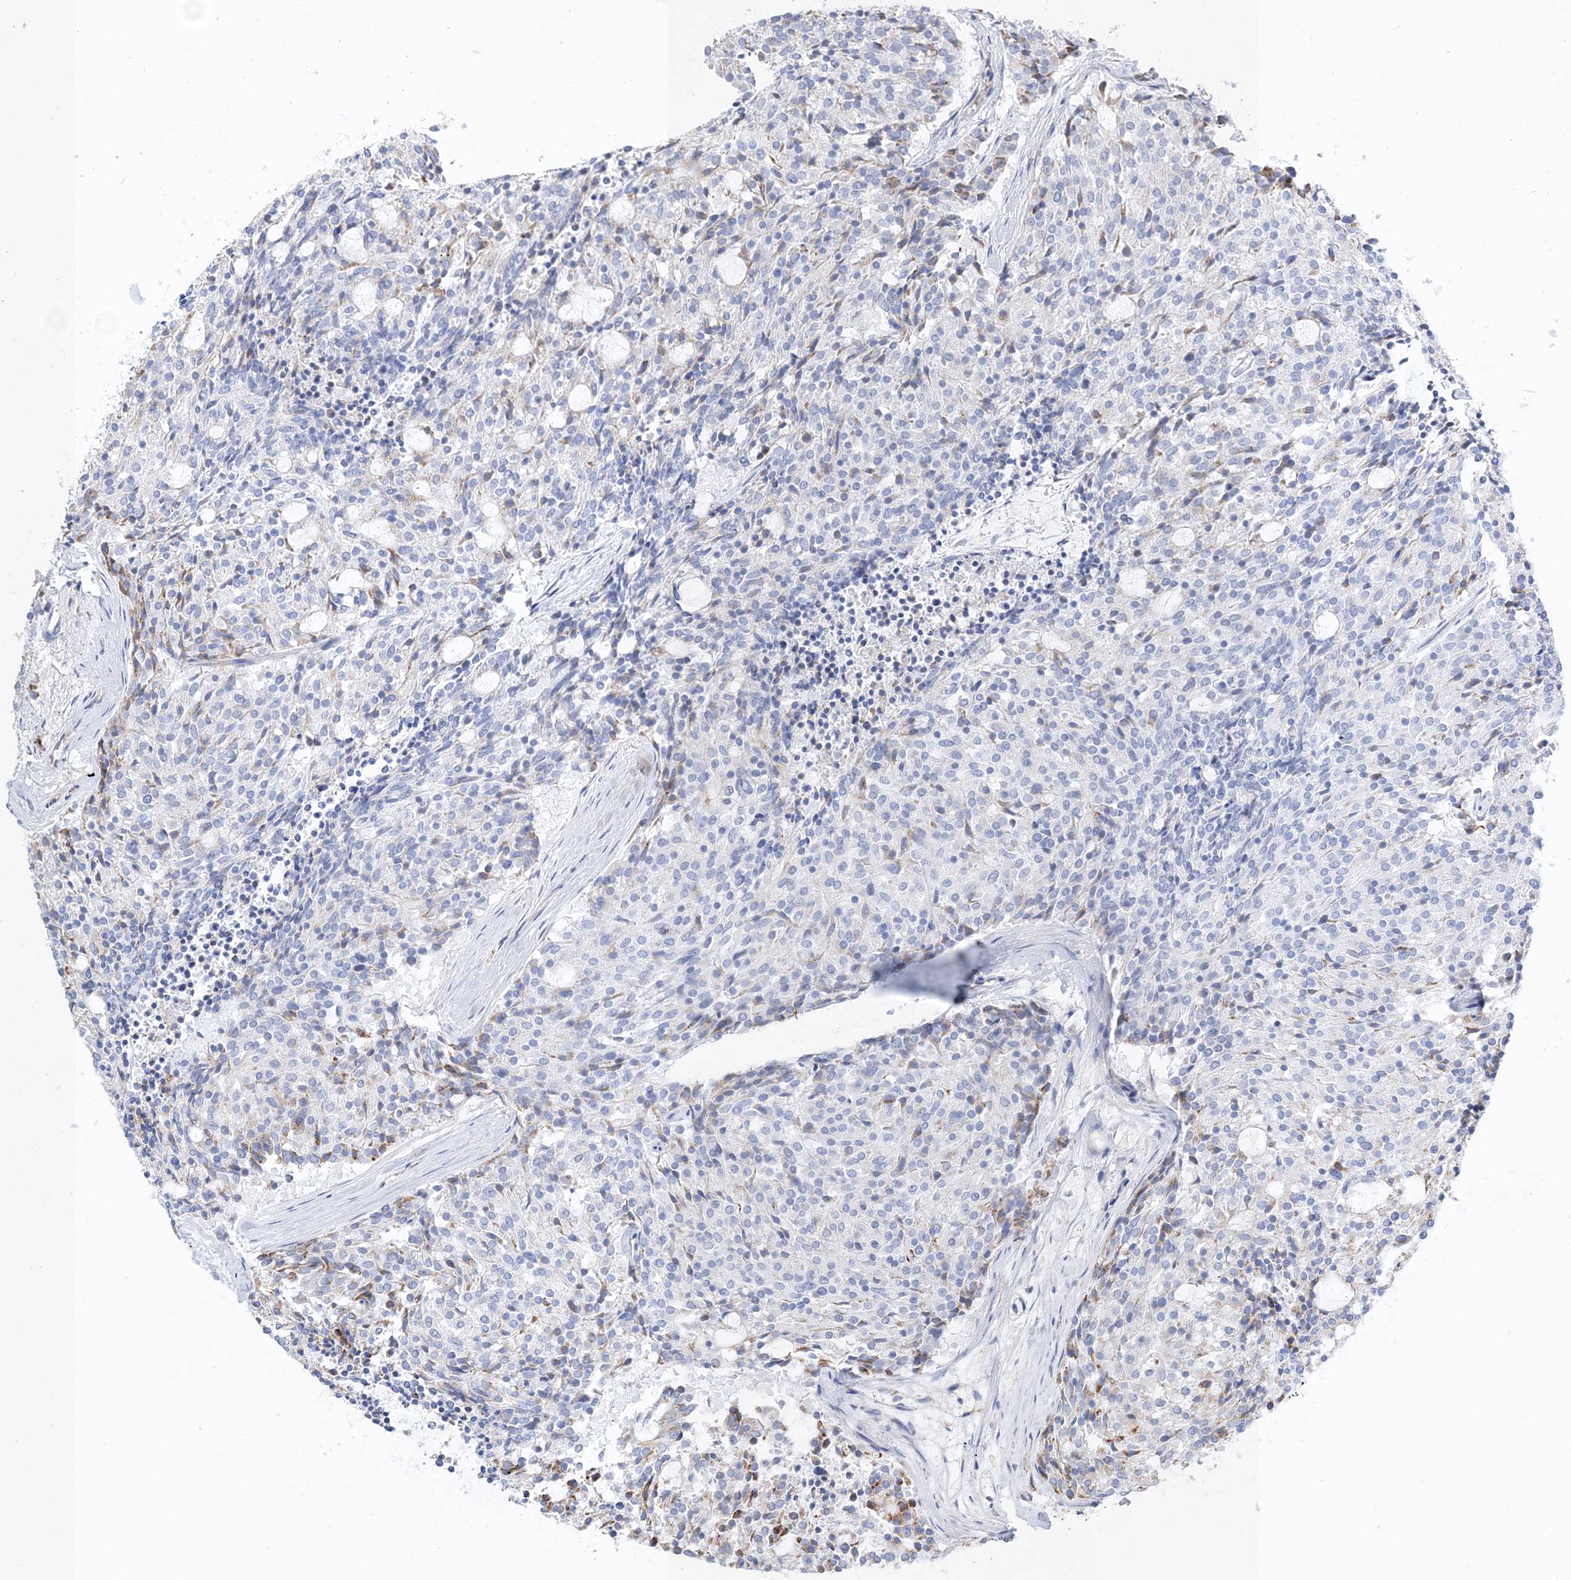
{"staining": {"intensity": "negative", "quantity": "none", "location": "none"}, "tissue": "carcinoid", "cell_type": "Tumor cells", "image_type": "cancer", "snomed": [{"axis": "morphology", "description": "Carcinoid, malignant, NOS"}, {"axis": "topography", "description": "Pancreas"}], "caption": "This is a micrograph of immunohistochemistry staining of carcinoid, which shows no staining in tumor cells.", "gene": "TSPYL6", "patient": {"sex": "female", "age": 54}}